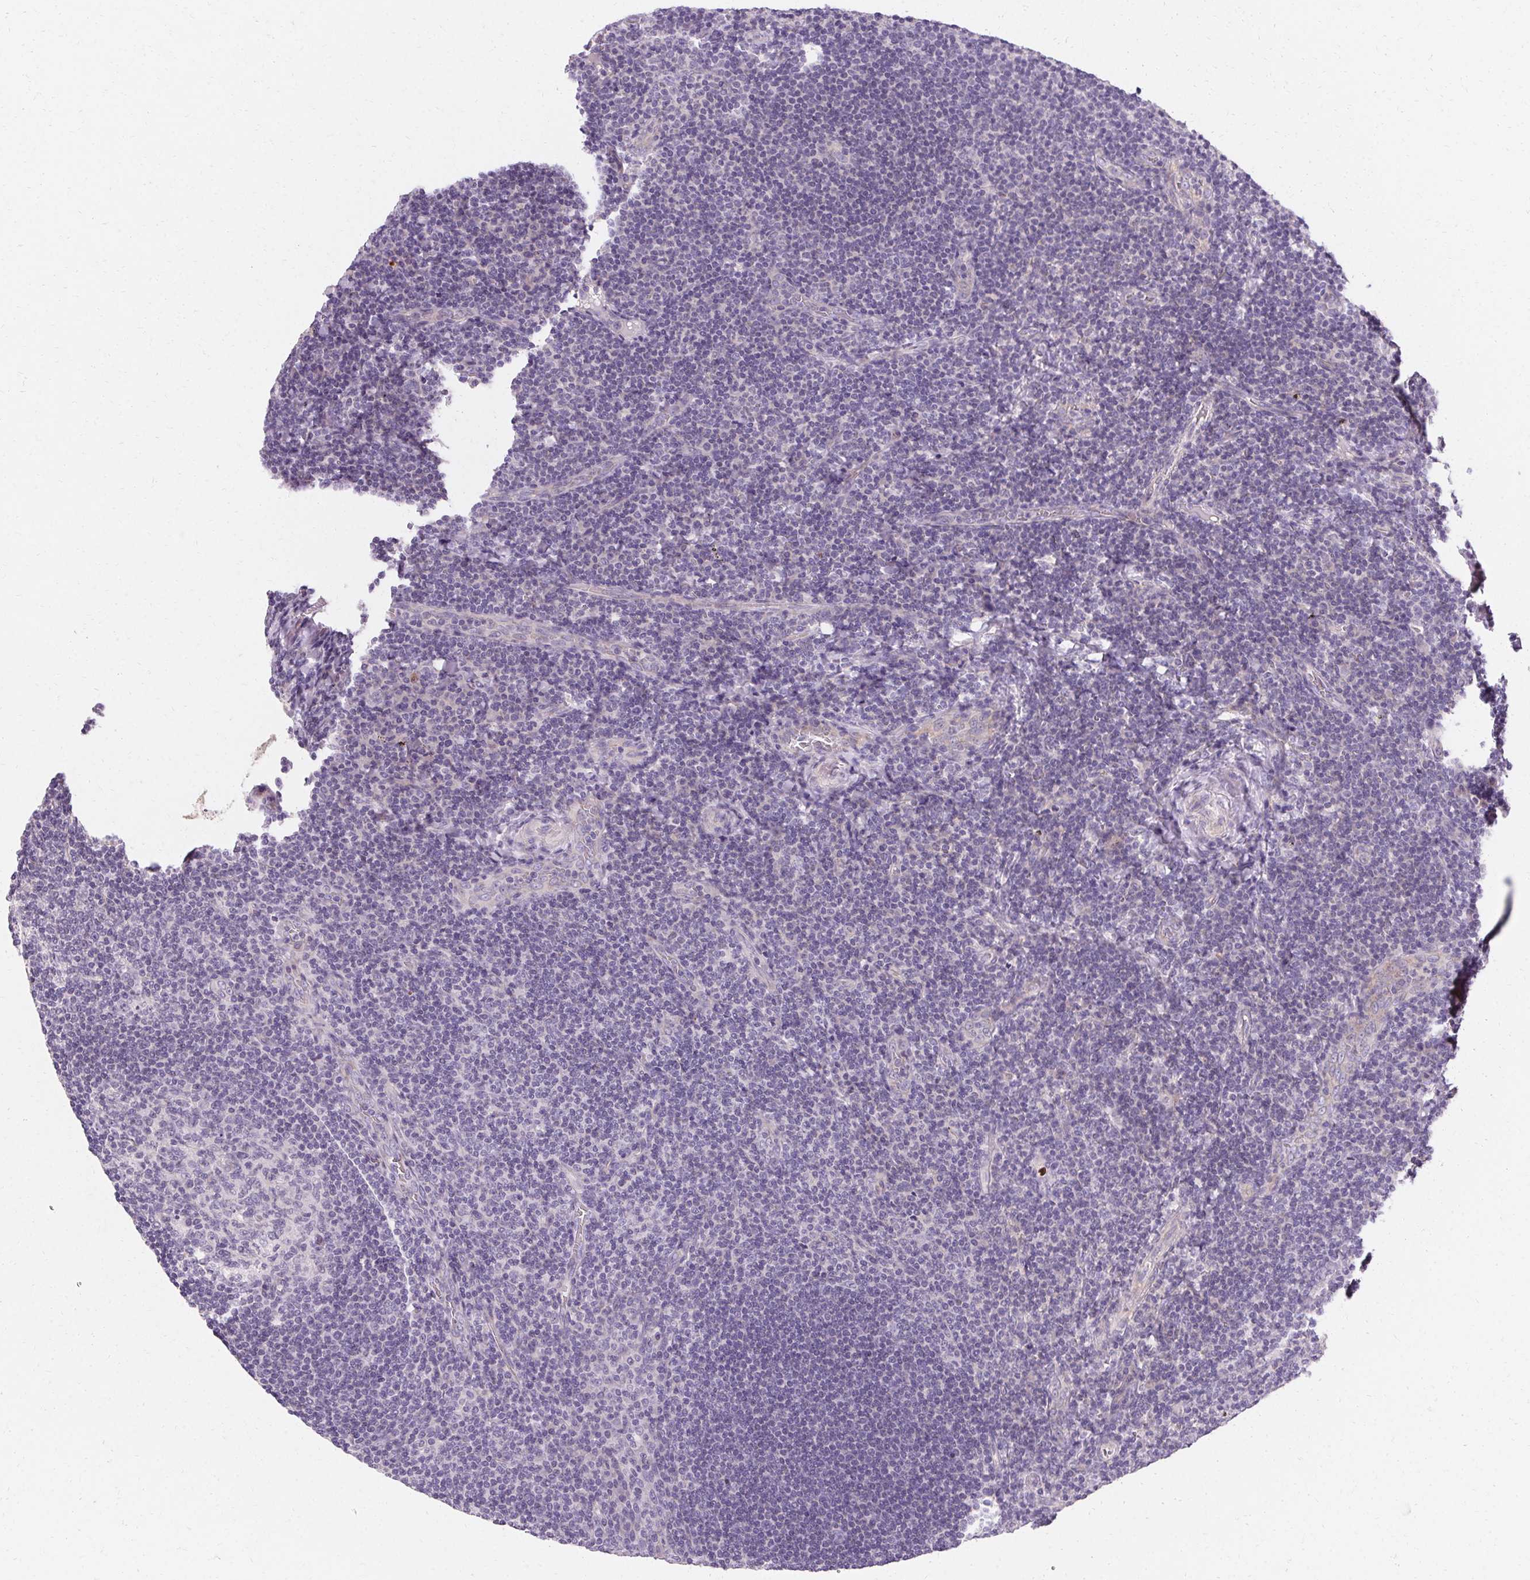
{"staining": {"intensity": "negative", "quantity": "none", "location": "none"}, "tissue": "tonsil", "cell_type": "Germinal center cells", "image_type": "normal", "snomed": [{"axis": "morphology", "description": "Normal tissue, NOS"}, {"axis": "topography", "description": "Tonsil"}], "caption": "A histopathology image of human tonsil is negative for staining in germinal center cells. Brightfield microscopy of immunohistochemistry (IHC) stained with DAB (3,3'-diaminobenzidine) (brown) and hematoxylin (blue), captured at high magnification.", "gene": "TRIP13", "patient": {"sex": "male", "age": 17}}